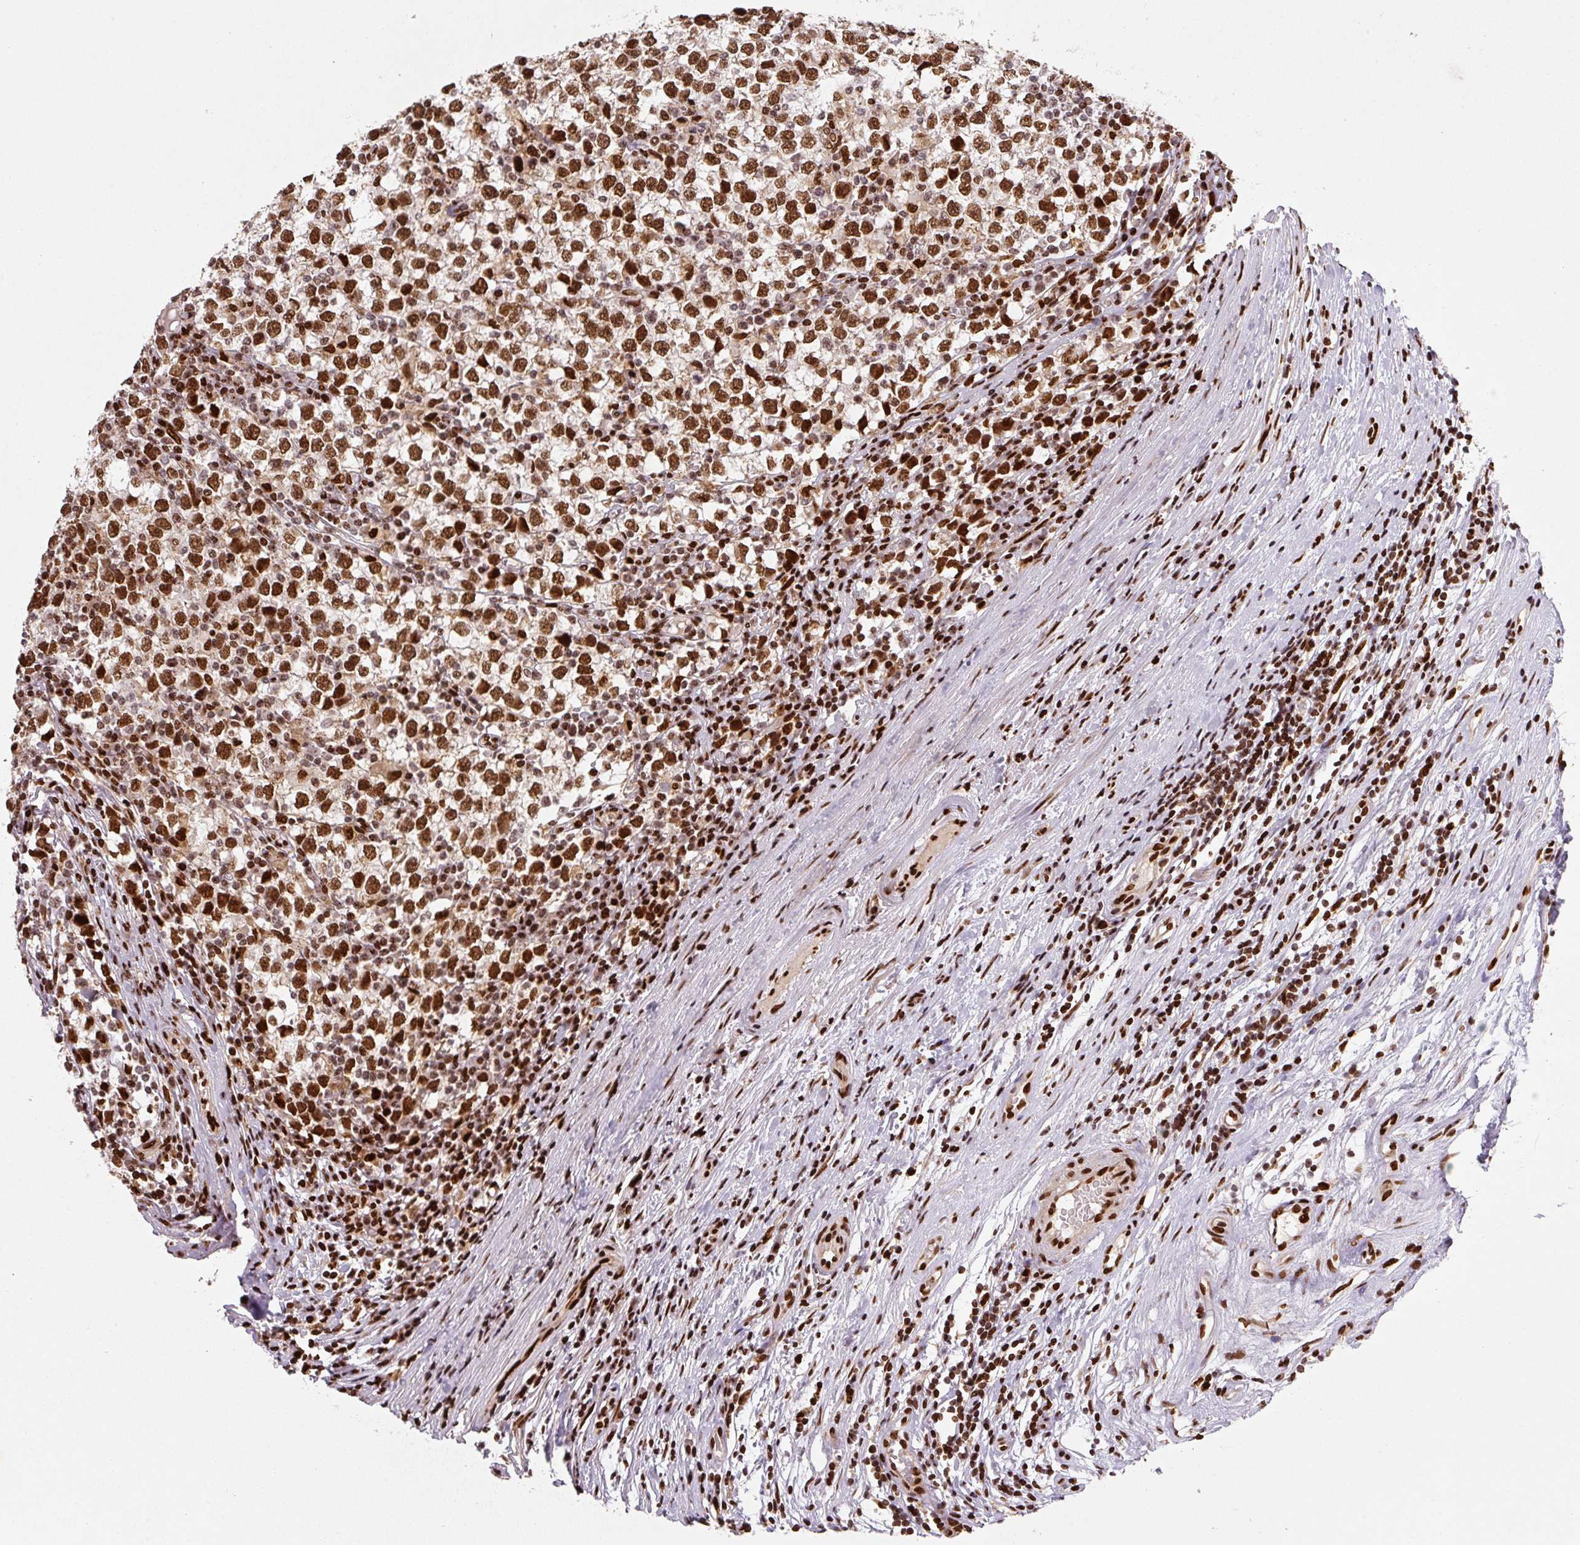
{"staining": {"intensity": "strong", "quantity": ">75%", "location": "nuclear"}, "tissue": "testis cancer", "cell_type": "Tumor cells", "image_type": "cancer", "snomed": [{"axis": "morphology", "description": "Seminoma, NOS"}, {"axis": "topography", "description": "Testis"}], "caption": "IHC histopathology image of neoplastic tissue: human testis cancer (seminoma) stained using IHC demonstrates high levels of strong protein expression localized specifically in the nuclear of tumor cells, appearing as a nuclear brown color.", "gene": "PYDC2", "patient": {"sex": "male", "age": 65}}